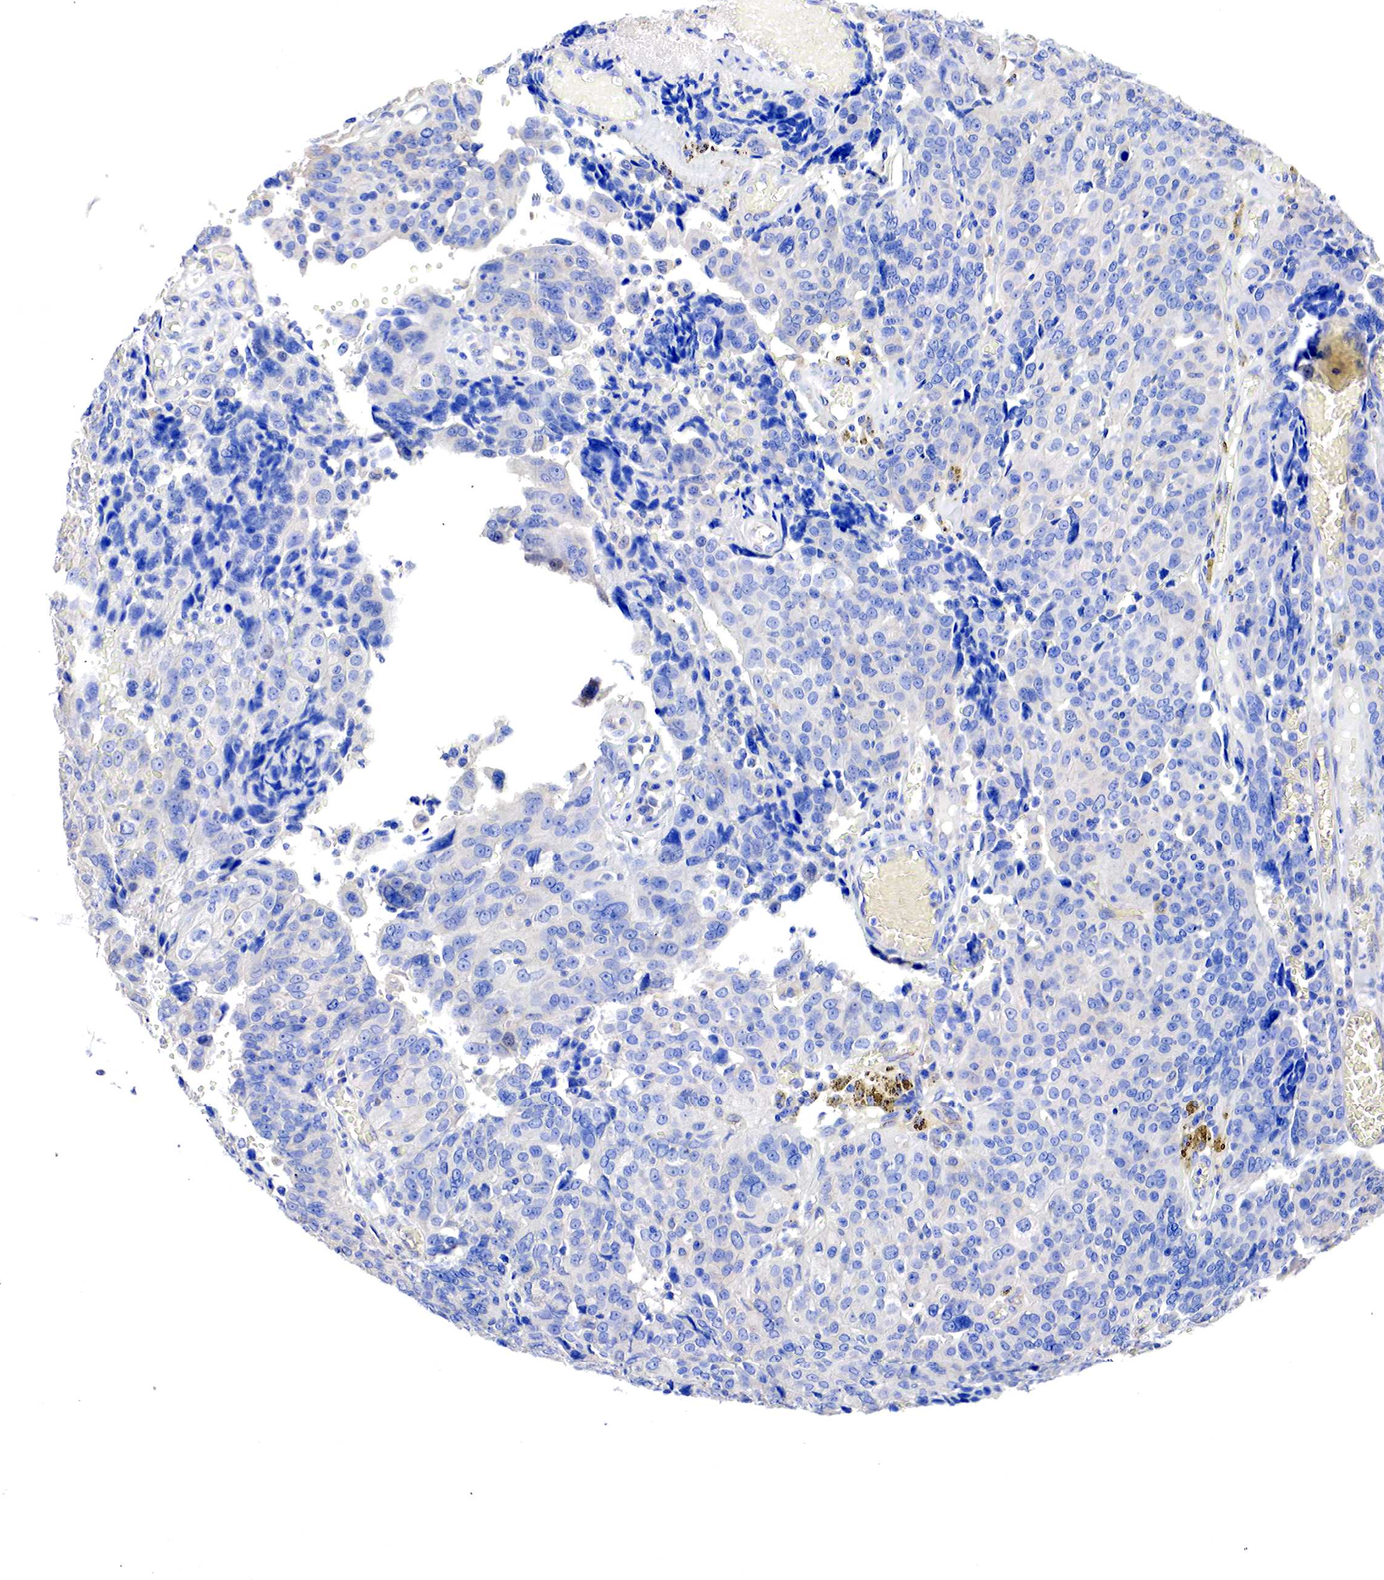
{"staining": {"intensity": "weak", "quantity": "25%-75%", "location": "cytoplasmic/membranous"}, "tissue": "ovarian cancer", "cell_type": "Tumor cells", "image_type": "cancer", "snomed": [{"axis": "morphology", "description": "Carcinoma, endometroid"}, {"axis": "topography", "description": "Ovary"}], "caption": "Immunohistochemistry (IHC) of human endometroid carcinoma (ovarian) displays low levels of weak cytoplasmic/membranous staining in approximately 25%-75% of tumor cells. The staining is performed using DAB brown chromogen to label protein expression. The nuclei are counter-stained blue using hematoxylin.", "gene": "RDX", "patient": {"sex": "female", "age": 75}}